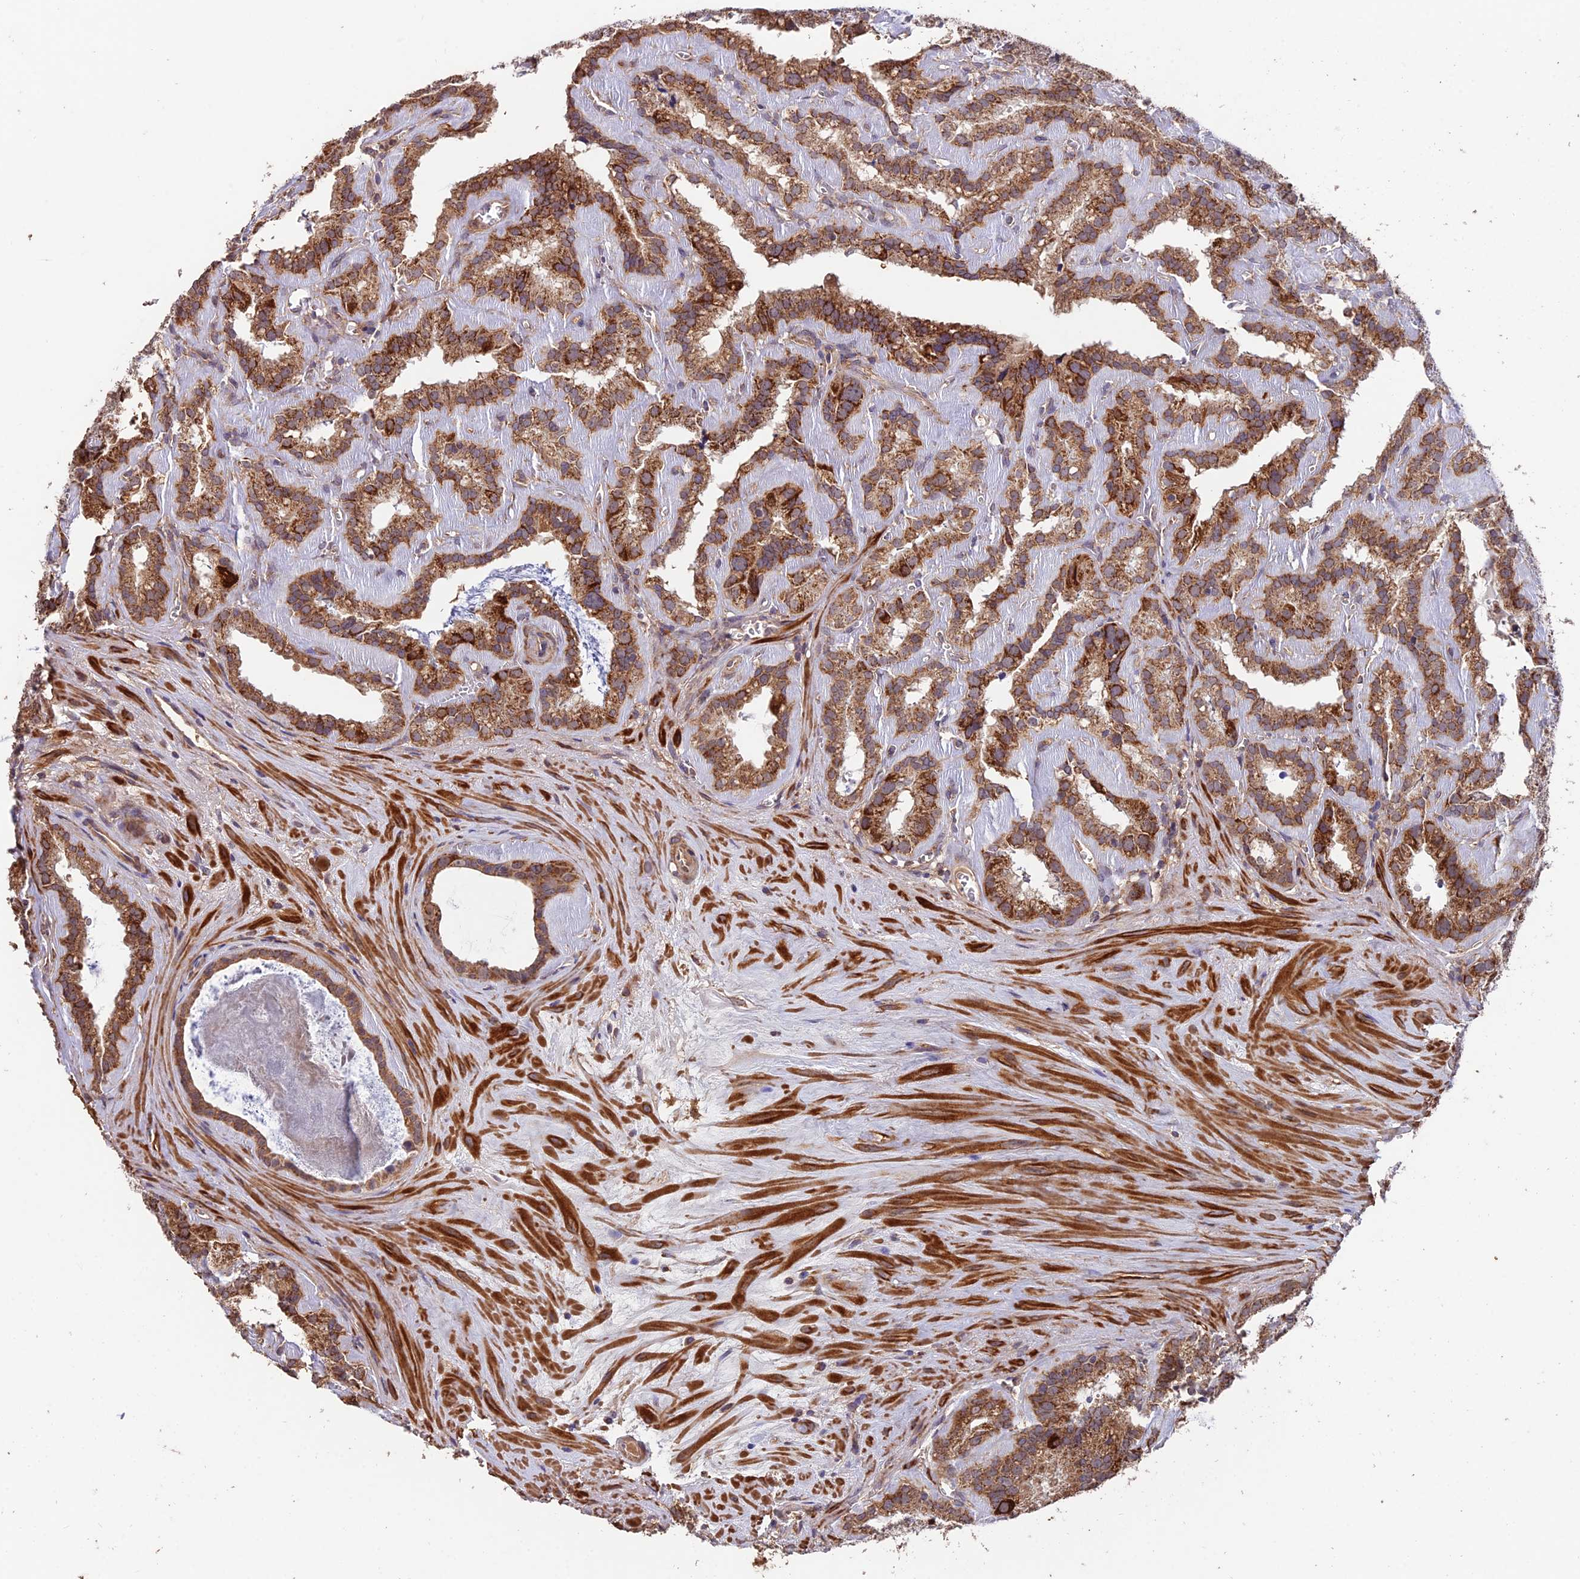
{"staining": {"intensity": "strong", "quantity": "25%-75%", "location": "cytoplasmic/membranous"}, "tissue": "seminal vesicle", "cell_type": "Glandular cells", "image_type": "normal", "snomed": [{"axis": "morphology", "description": "Normal tissue, NOS"}, {"axis": "topography", "description": "Prostate"}, {"axis": "topography", "description": "Seminal veicle"}], "caption": "Immunohistochemical staining of unremarkable human seminal vesicle shows 25%-75% levels of strong cytoplasmic/membranous protein positivity in about 25%-75% of glandular cells. (brown staining indicates protein expression, while blue staining denotes nuclei).", "gene": "IFT22", "patient": {"sex": "male", "age": 59}}